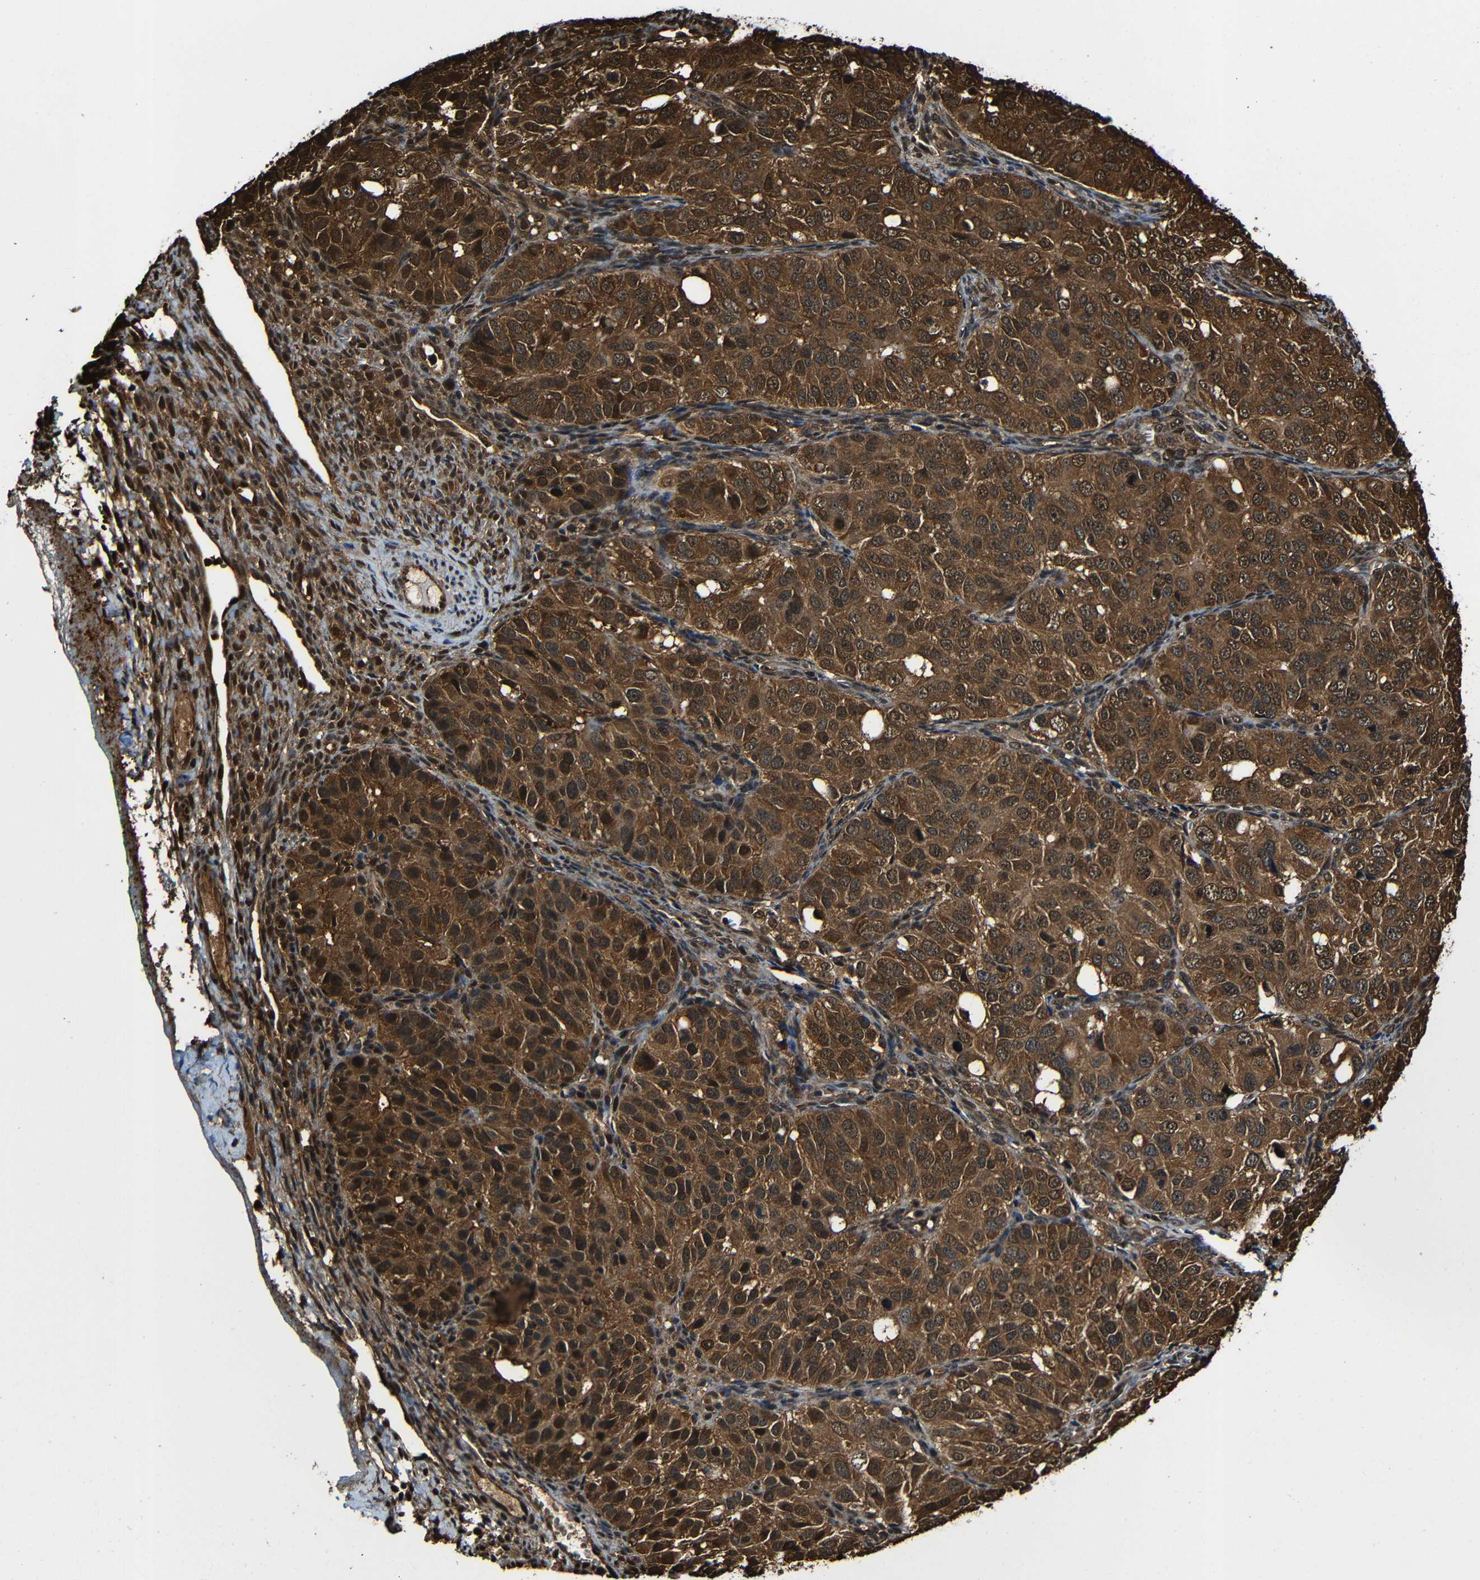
{"staining": {"intensity": "strong", "quantity": ">75%", "location": "cytoplasmic/membranous,nuclear"}, "tissue": "ovarian cancer", "cell_type": "Tumor cells", "image_type": "cancer", "snomed": [{"axis": "morphology", "description": "Carcinoma, endometroid"}, {"axis": "topography", "description": "Ovary"}], "caption": "Immunohistochemical staining of human ovarian cancer (endometroid carcinoma) shows strong cytoplasmic/membranous and nuclear protein positivity in approximately >75% of tumor cells.", "gene": "VCP", "patient": {"sex": "female", "age": 51}}